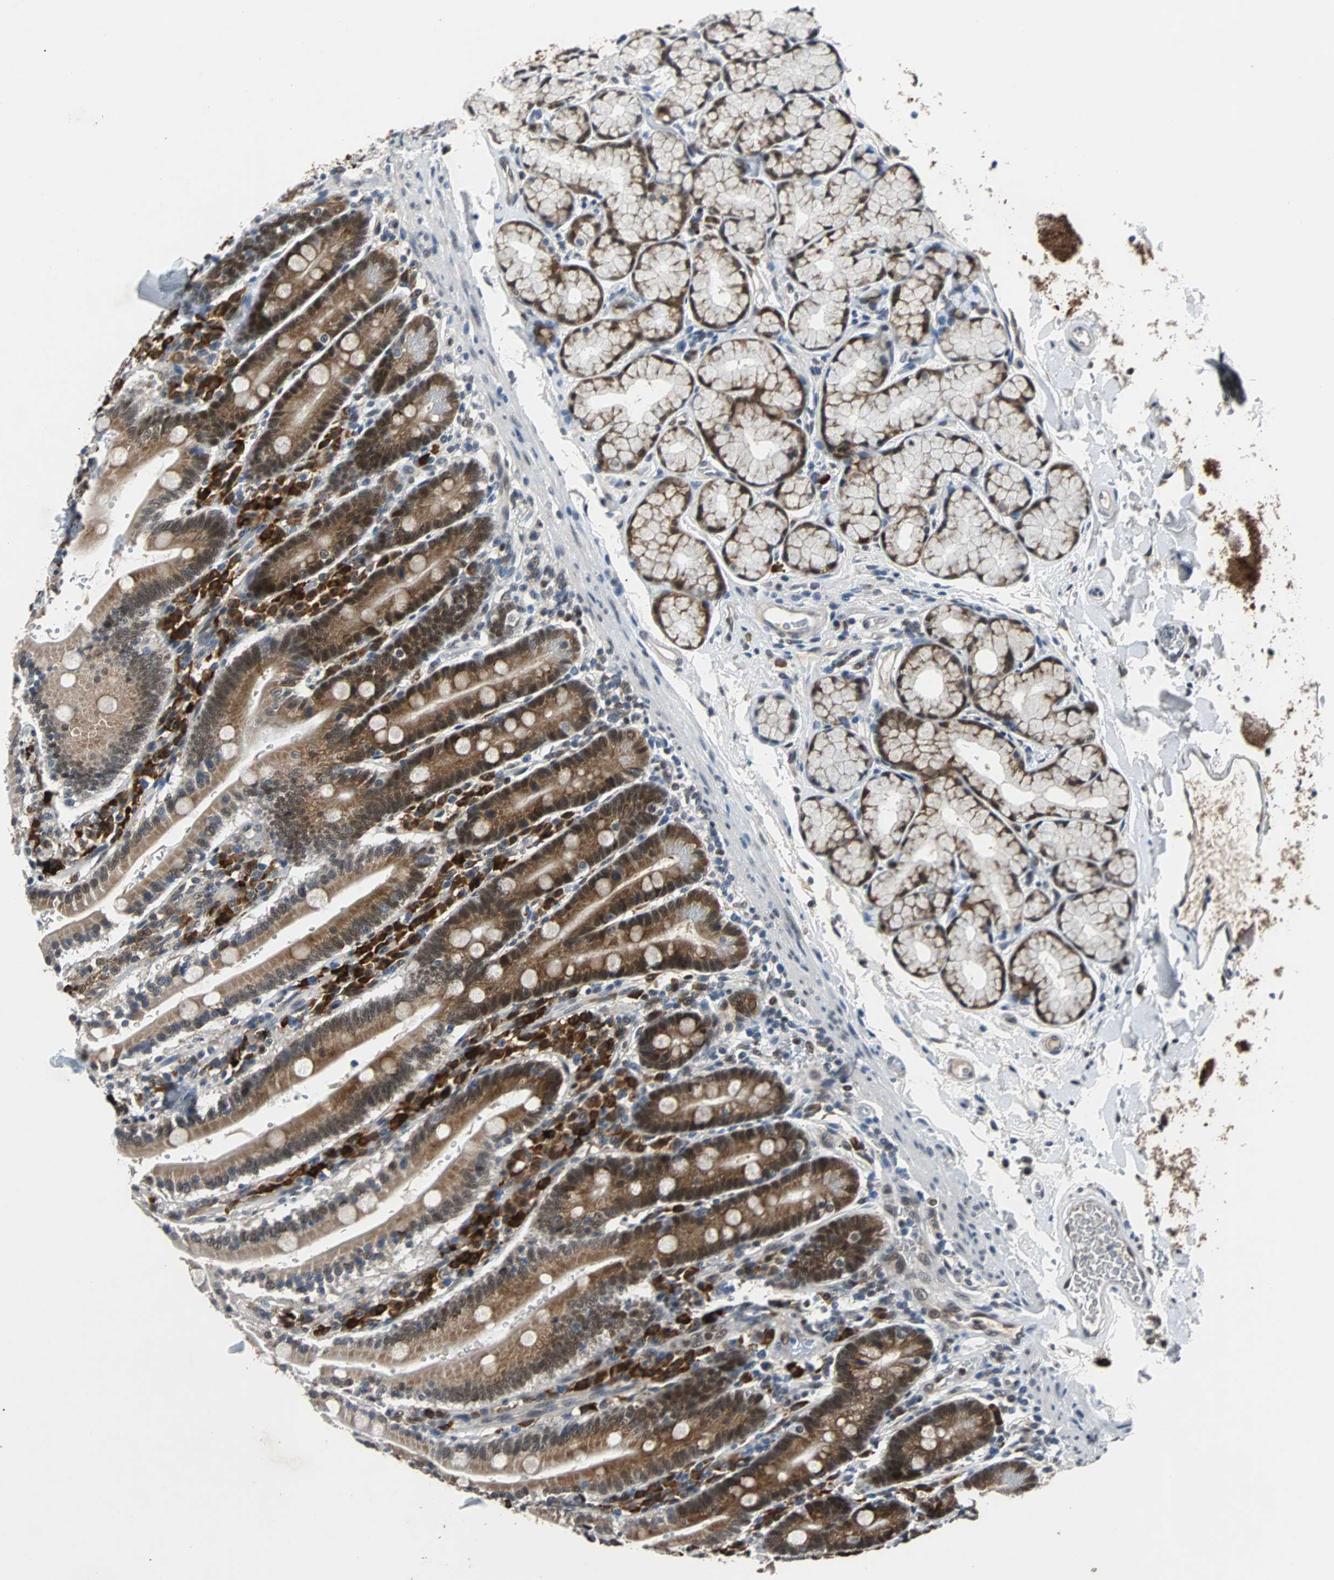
{"staining": {"intensity": "moderate", "quantity": ">75%", "location": "cytoplasmic/membranous,nuclear"}, "tissue": "duodenum", "cell_type": "Glandular cells", "image_type": "normal", "snomed": [{"axis": "morphology", "description": "Normal tissue, NOS"}, {"axis": "topography", "description": "Small intestine, NOS"}], "caption": "IHC (DAB) staining of benign duodenum displays moderate cytoplasmic/membranous,nuclear protein staining in approximately >75% of glandular cells.", "gene": "USP28", "patient": {"sex": "female", "age": 71}}